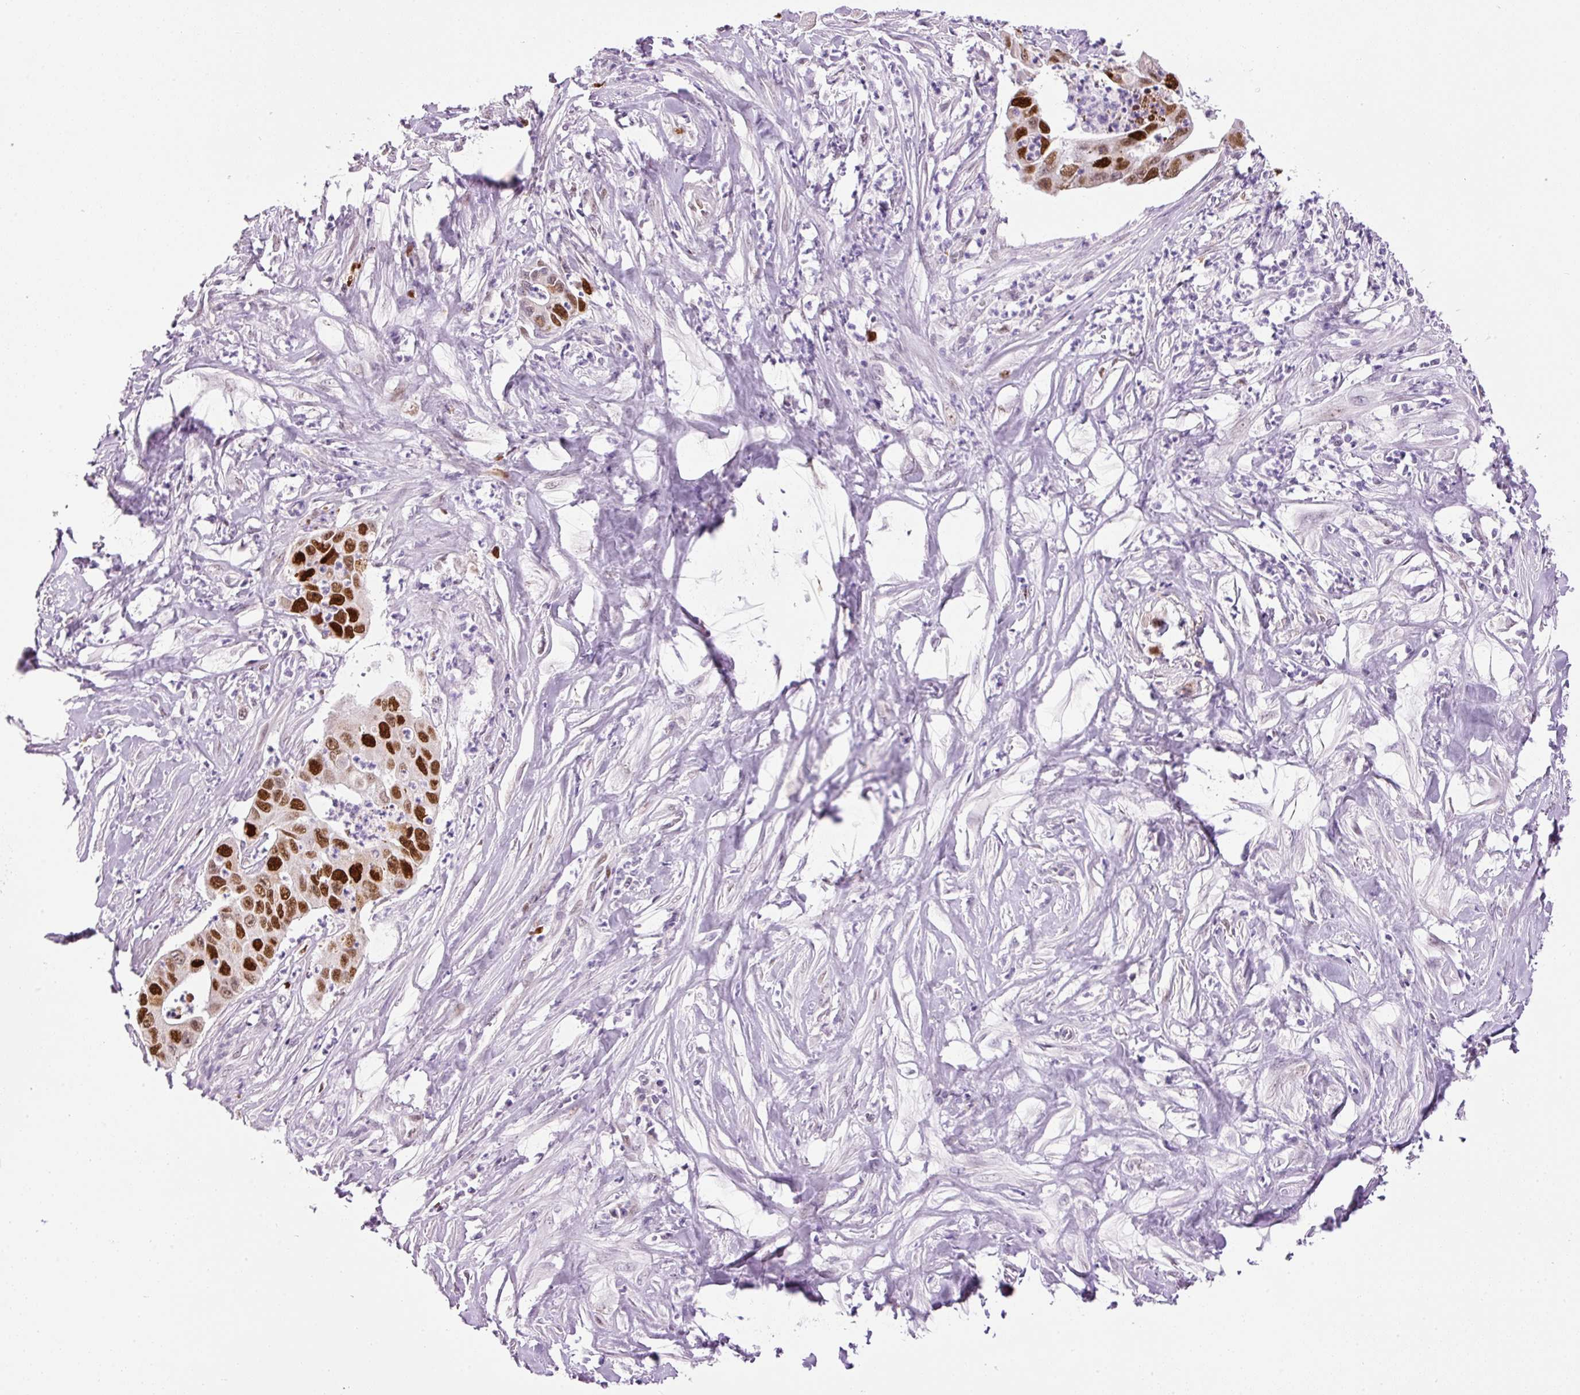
{"staining": {"intensity": "strong", "quantity": ">75%", "location": "nuclear"}, "tissue": "pancreatic cancer", "cell_type": "Tumor cells", "image_type": "cancer", "snomed": [{"axis": "morphology", "description": "Adenocarcinoma, NOS"}, {"axis": "topography", "description": "Pancreas"}], "caption": "High-magnification brightfield microscopy of pancreatic cancer stained with DAB (brown) and counterstained with hematoxylin (blue). tumor cells exhibit strong nuclear staining is seen in approximately>75% of cells.", "gene": "KPNA2", "patient": {"sex": "male", "age": 73}}